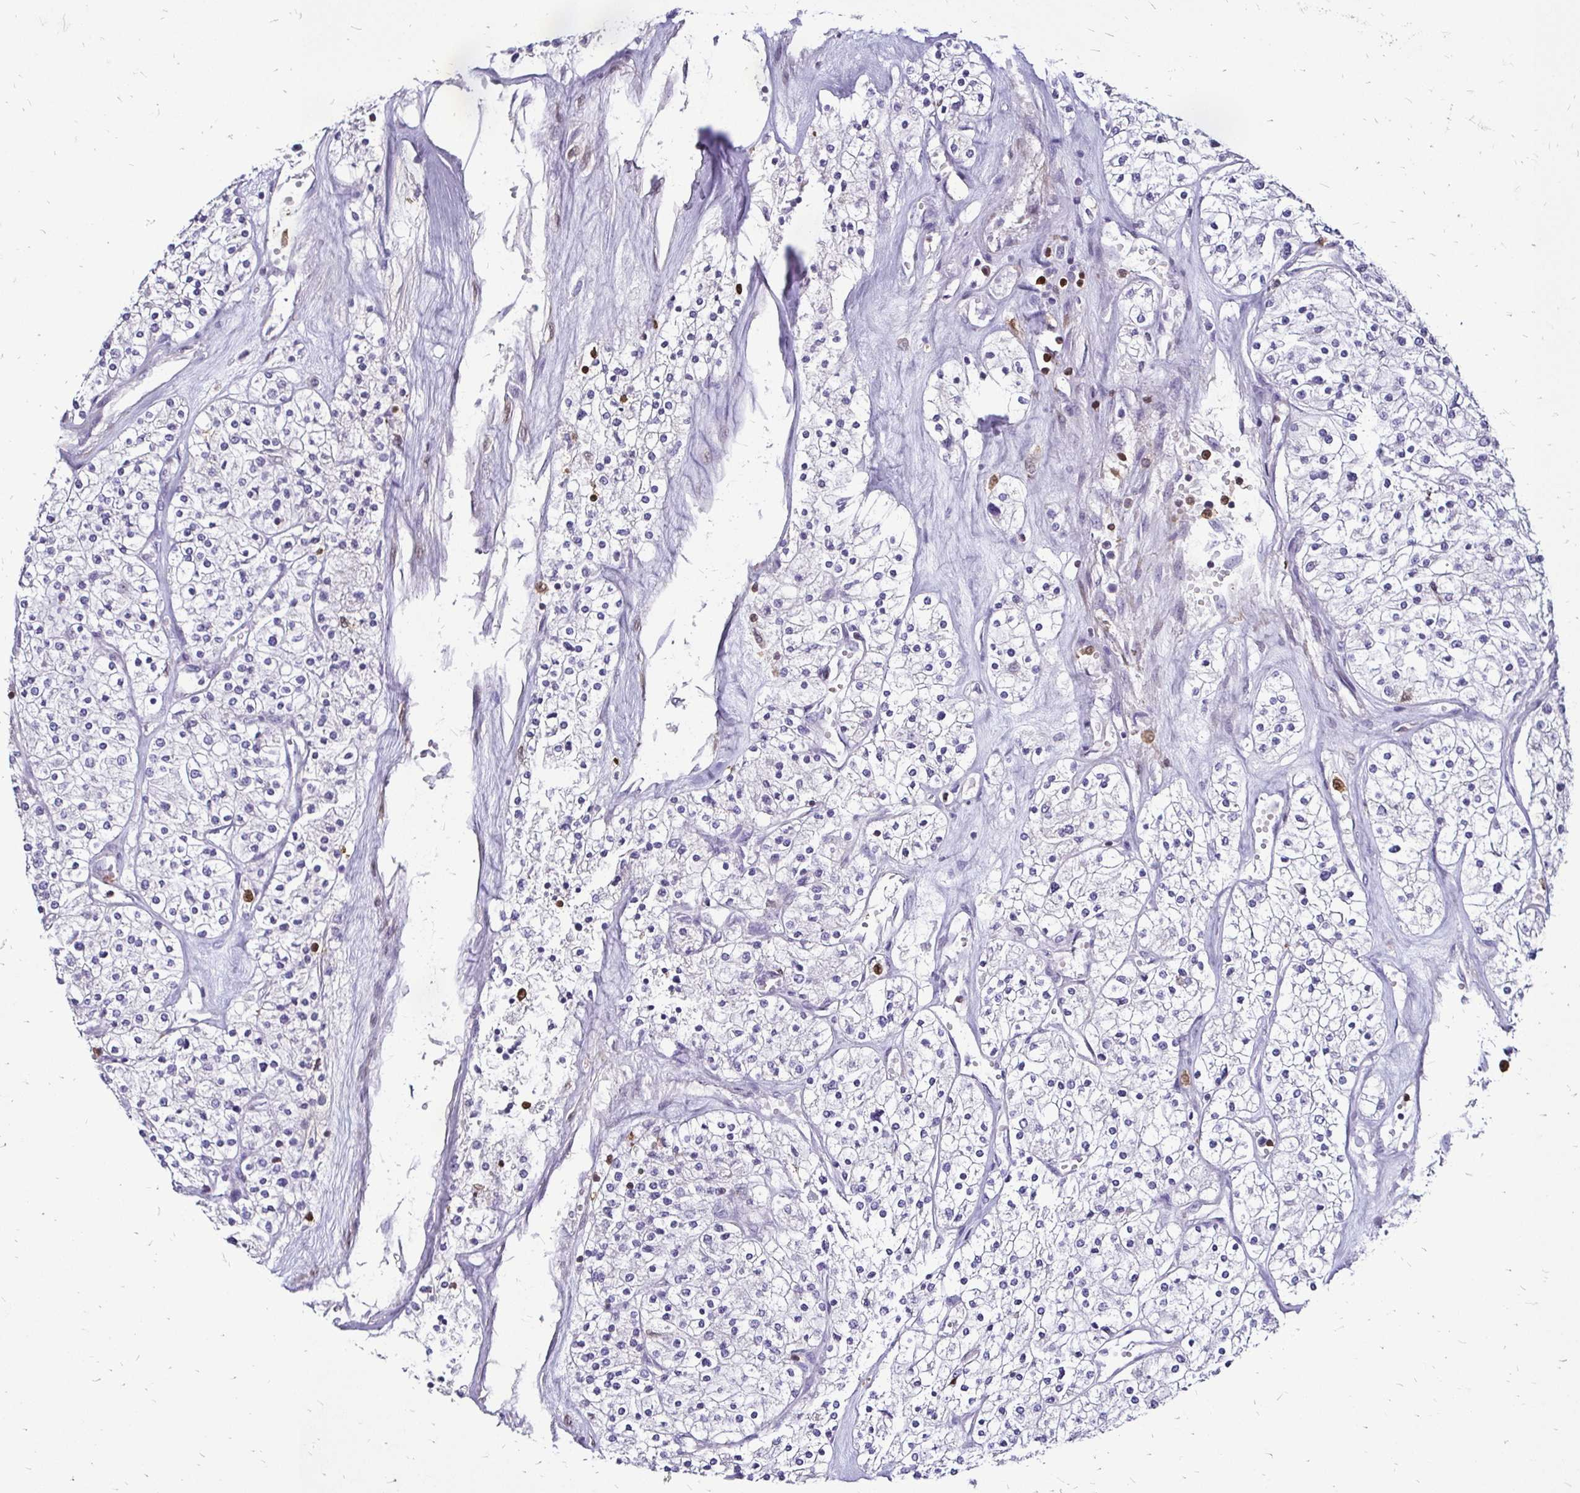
{"staining": {"intensity": "negative", "quantity": "none", "location": "none"}, "tissue": "renal cancer", "cell_type": "Tumor cells", "image_type": "cancer", "snomed": [{"axis": "morphology", "description": "Adenocarcinoma, NOS"}, {"axis": "topography", "description": "Kidney"}], "caption": "This is a micrograph of immunohistochemistry (IHC) staining of renal cancer, which shows no positivity in tumor cells.", "gene": "ZFP1", "patient": {"sex": "male", "age": 80}}